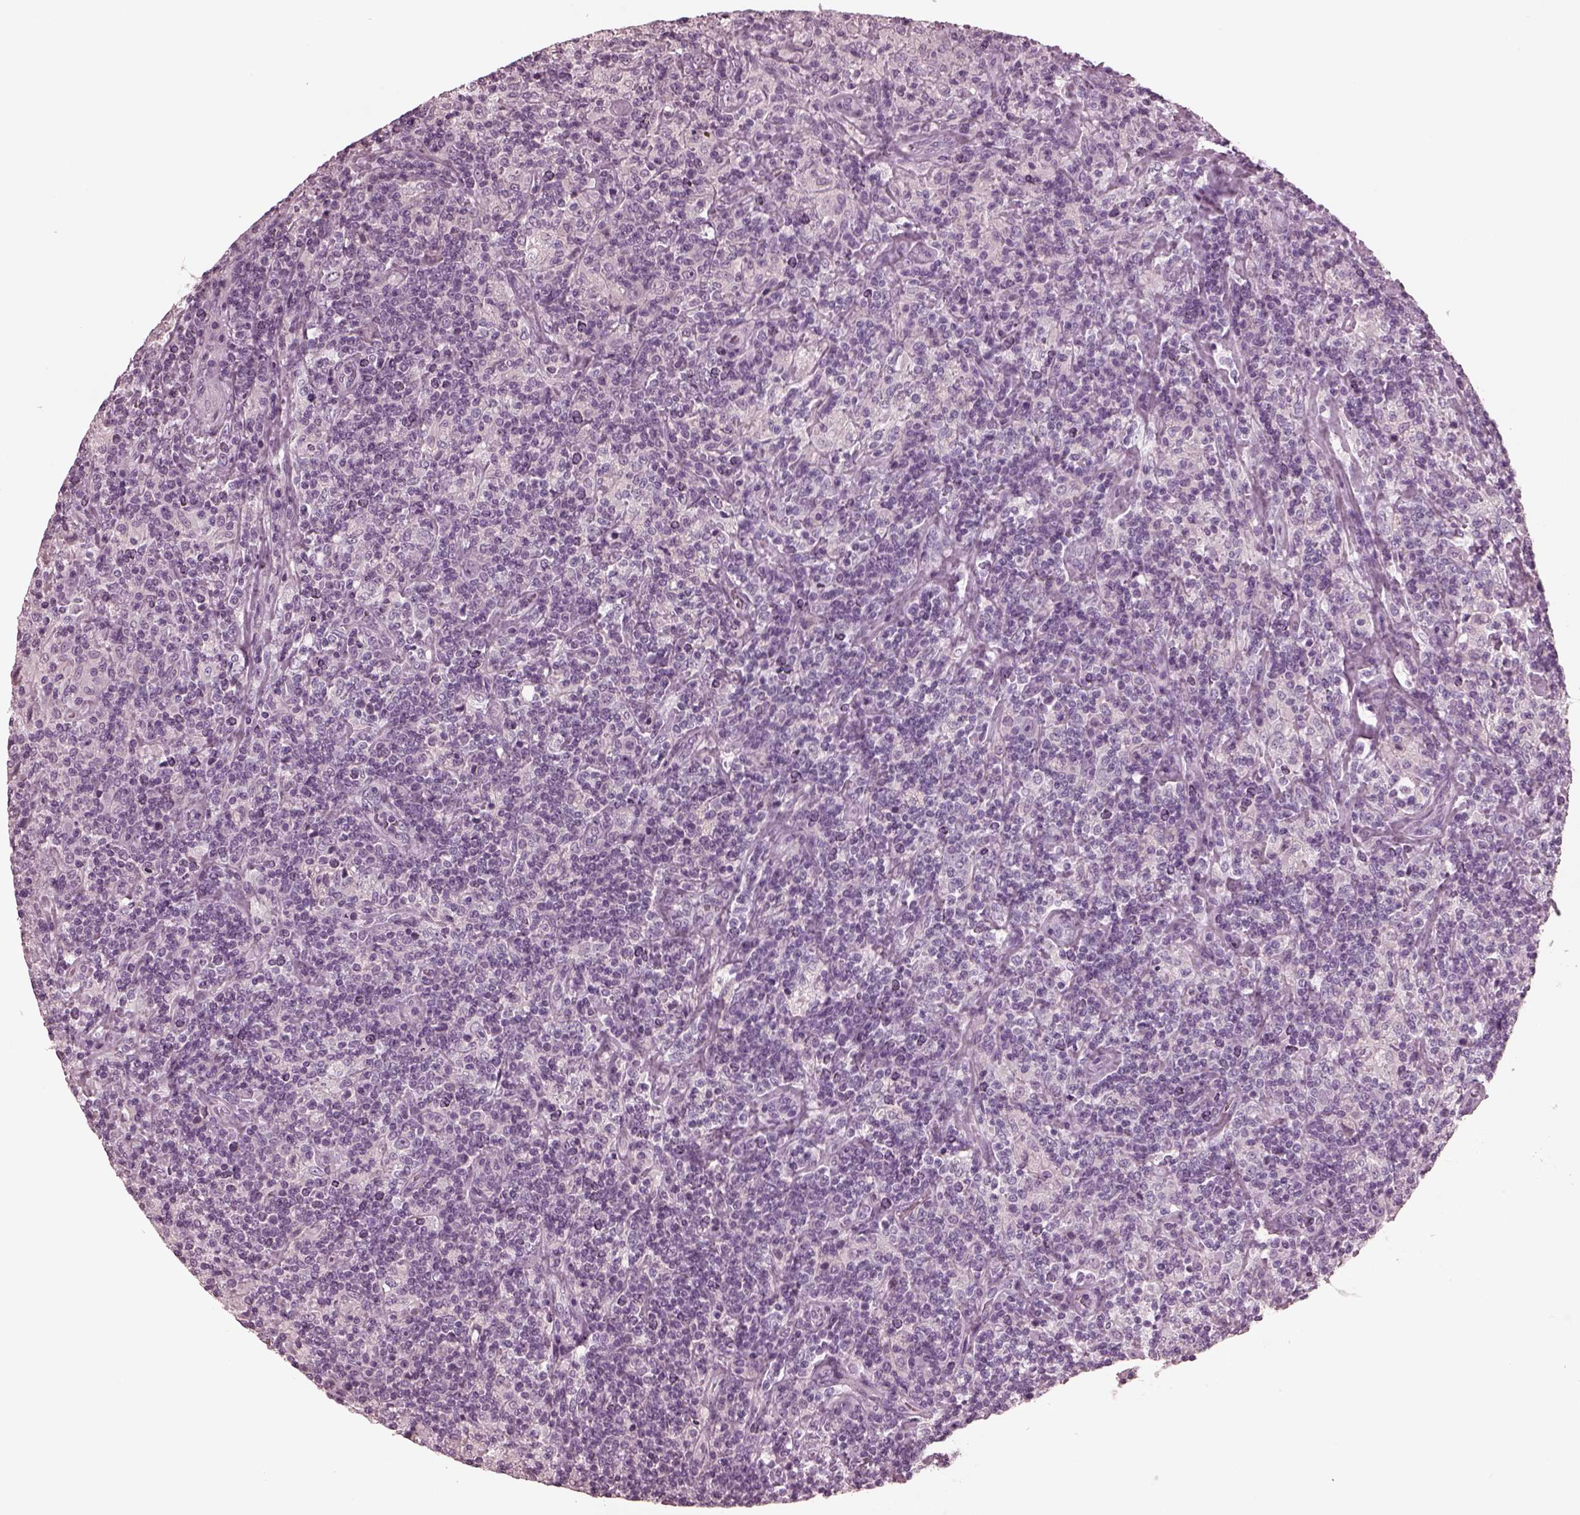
{"staining": {"intensity": "negative", "quantity": "none", "location": "none"}, "tissue": "lymphoma", "cell_type": "Tumor cells", "image_type": "cancer", "snomed": [{"axis": "morphology", "description": "Hodgkin's disease, NOS"}, {"axis": "topography", "description": "Lymph node"}], "caption": "DAB (3,3'-diaminobenzidine) immunohistochemical staining of lymphoma displays no significant expression in tumor cells.", "gene": "GRM6", "patient": {"sex": "male", "age": 70}}